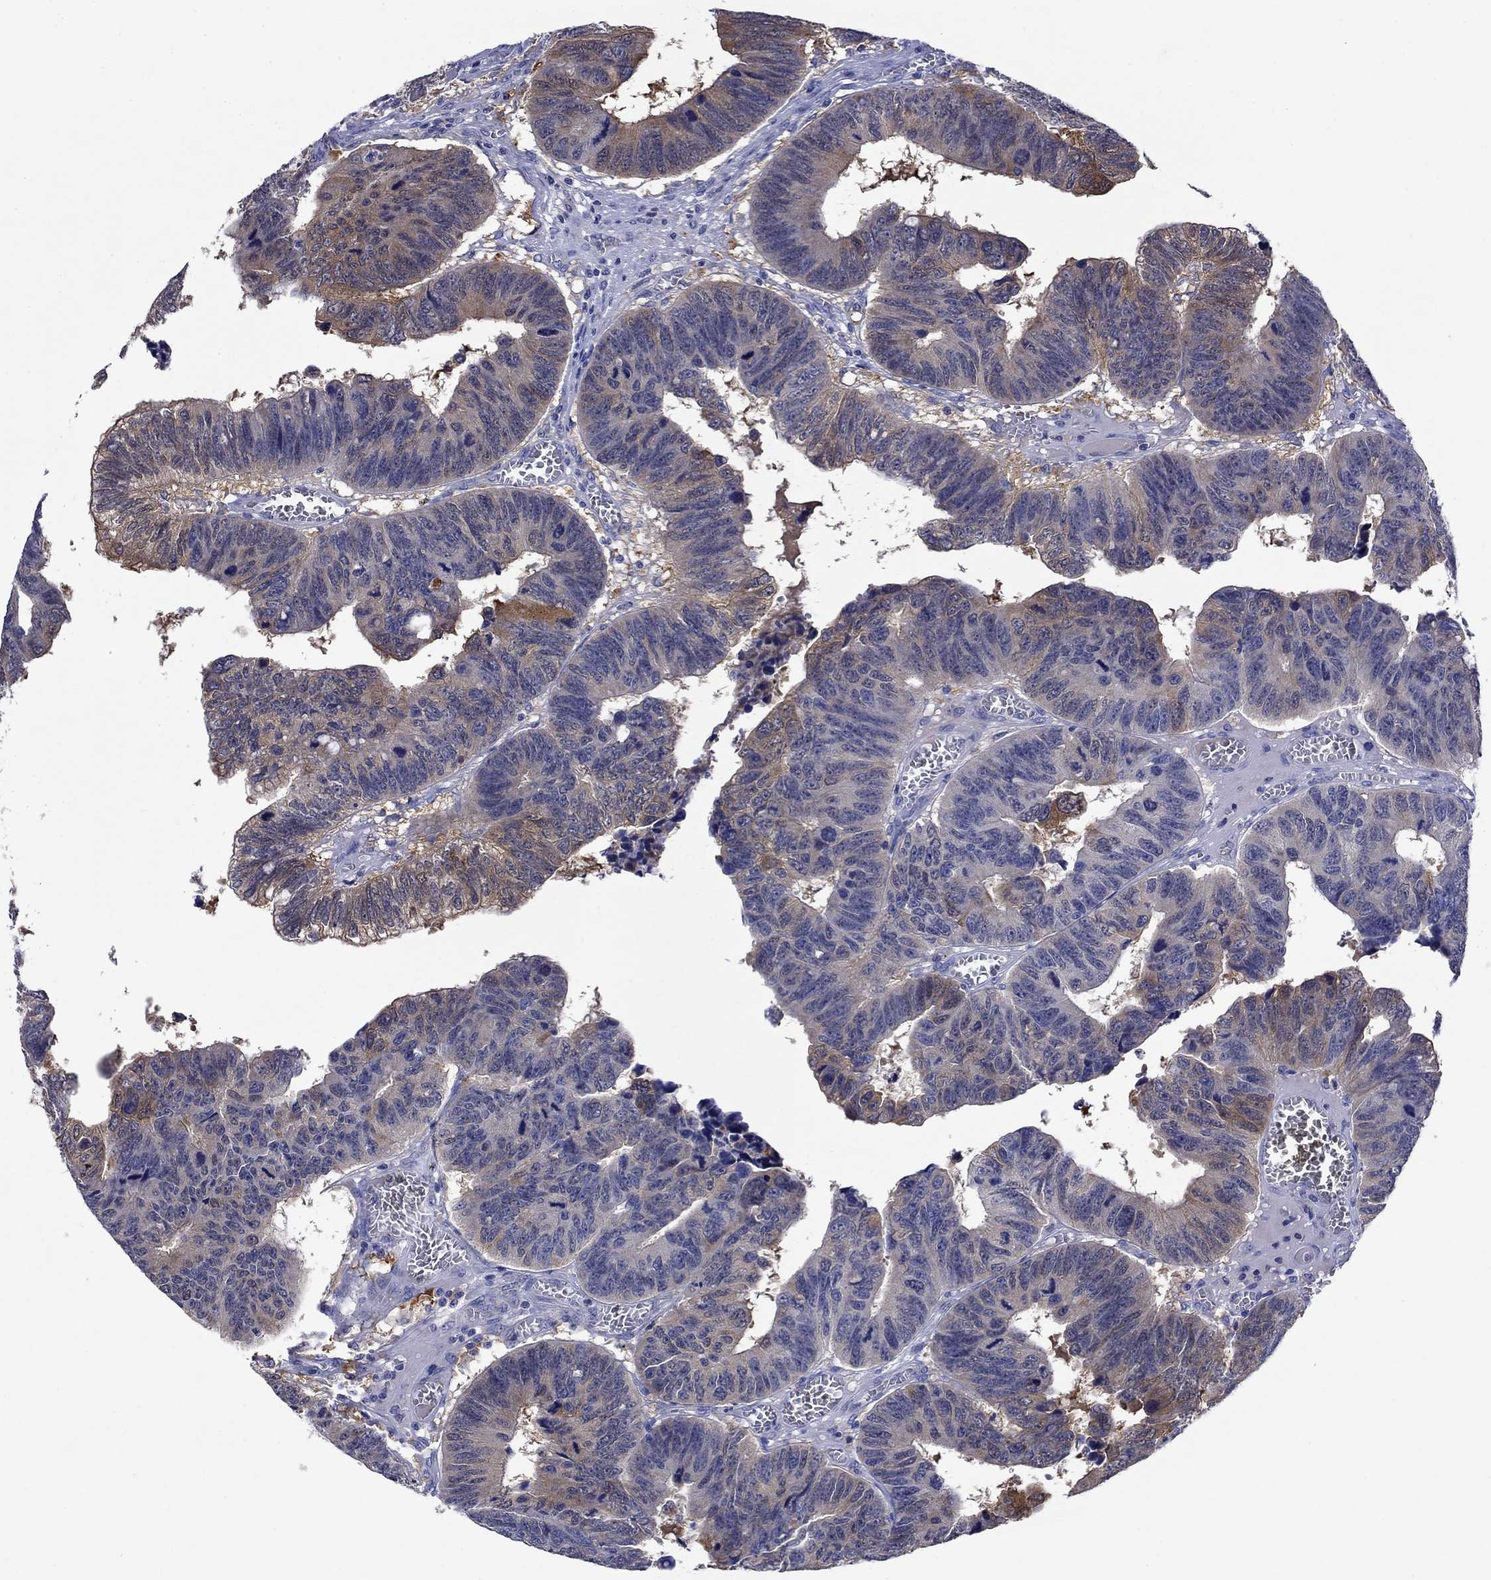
{"staining": {"intensity": "moderate", "quantity": "<25%", "location": "cytoplasmic/membranous"}, "tissue": "colorectal cancer", "cell_type": "Tumor cells", "image_type": "cancer", "snomed": [{"axis": "morphology", "description": "Adenocarcinoma, NOS"}, {"axis": "topography", "description": "Appendix"}, {"axis": "topography", "description": "Colon"}, {"axis": "topography", "description": "Cecum"}, {"axis": "topography", "description": "Colon asc"}], "caption": "Immunohistochemistry image of neoplastic tissue: human colorectal adenocarcinoma stained using immunohistochemistry displays low levels of moderate protein expression localized specifically in the cytoplasmic/membranous of tumor cells, appearing as a cytoplasmic/membranous brown color.", "gene": "SULT2B1", "patient": {"sex": "female", "age": 85}}